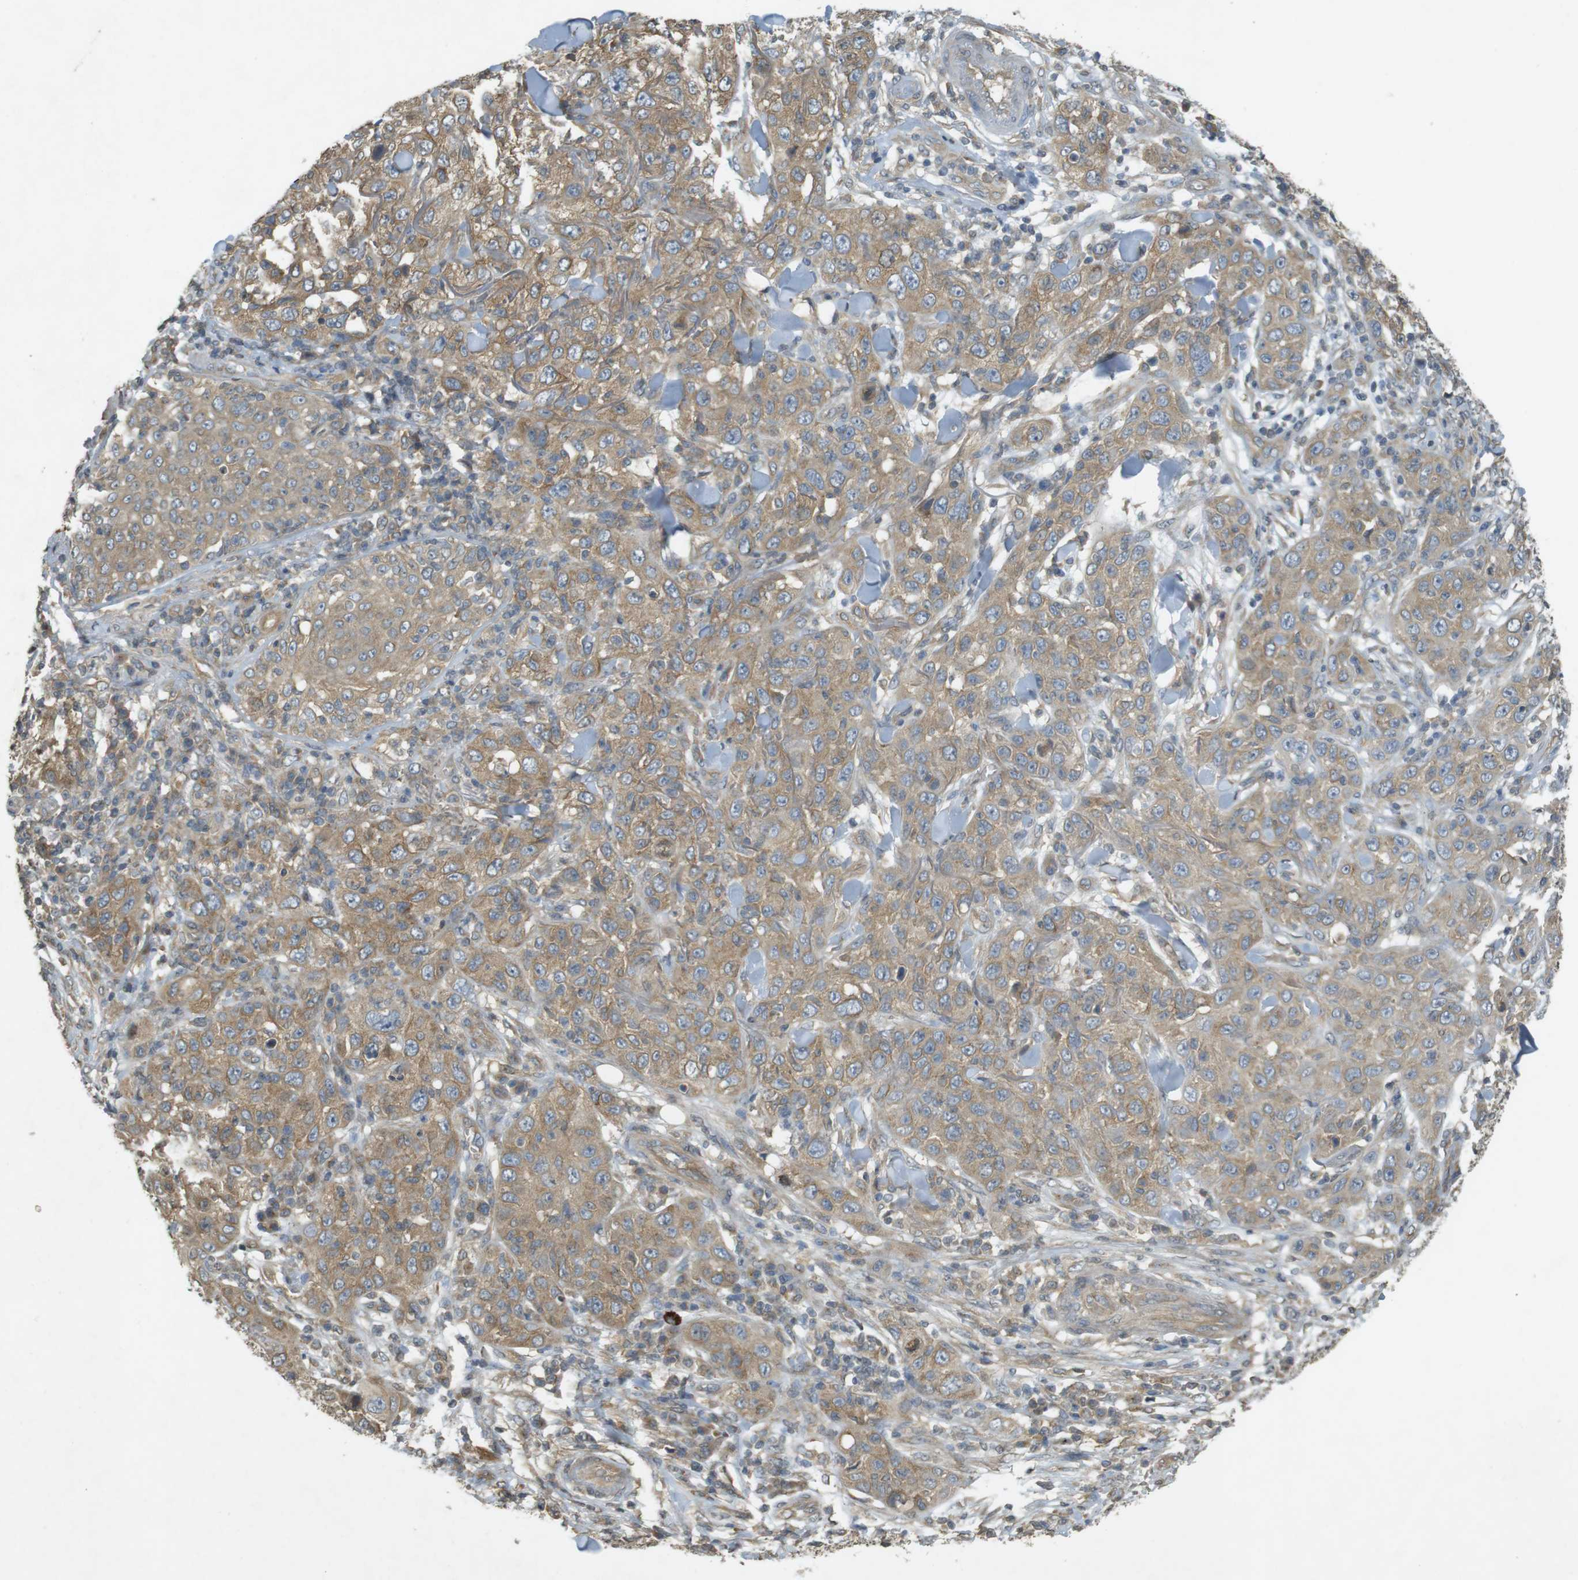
{"staining": {"intensity": "weak", "quantity": ">75%", "location": "cytoplasmic/membranous"}, "tissue": "skin cancer", "cell_type": "Tumor cells", "image_type": "cancer", "snomed": [{"axis": "morphology", "description": "Squamous cell carcinoma, NOS"}, {"axis": "topography", "description": "Skin"}], "caption": "Immunohistochemical staining of skin cancer (squamous cell carcinoma) shows weak cytoplasmic/membranous protein positivity in about >75% of tumor cells.", "gene": "KIF5B", "patient": {"sex": "female", "age": 88}}